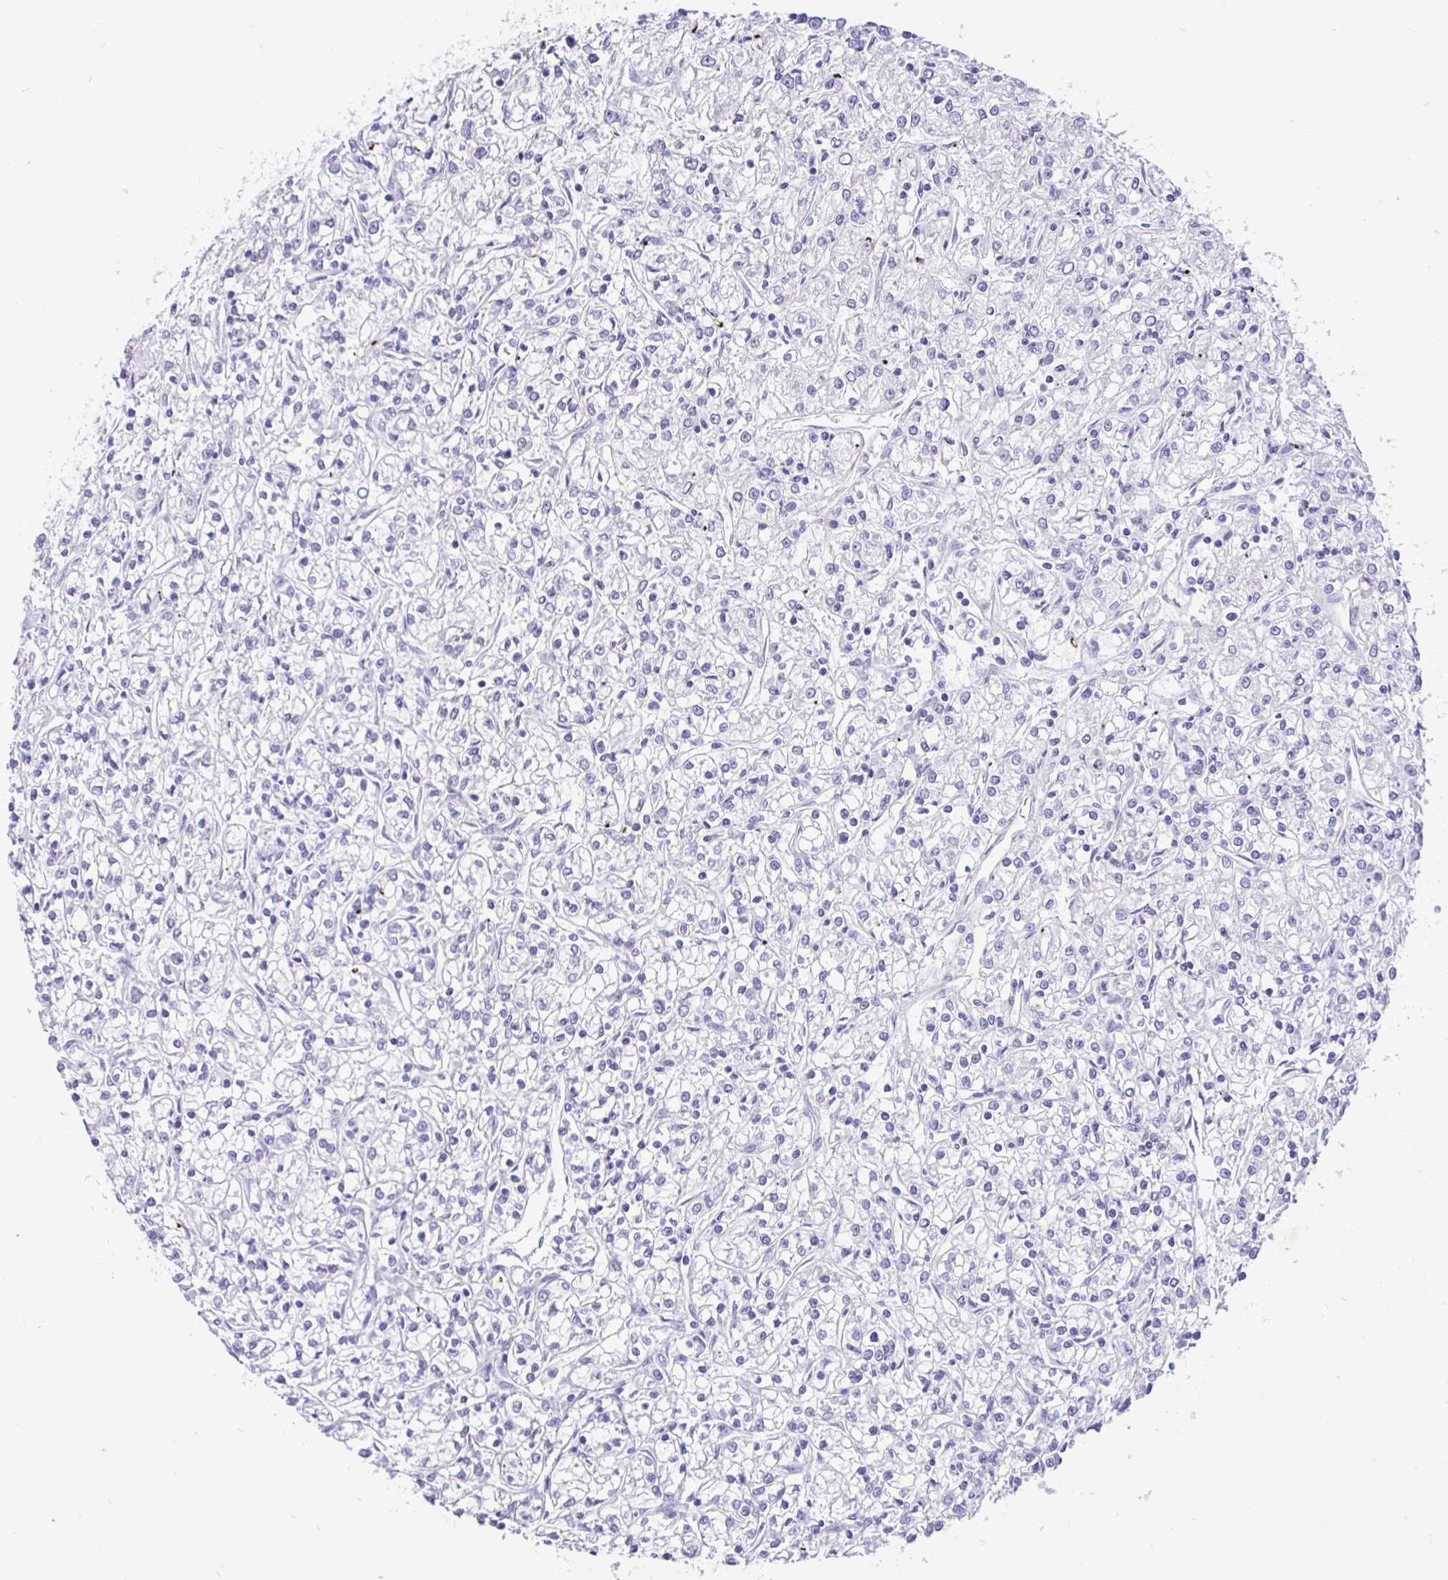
{"staining": {"intensity": "negative", "quantity": "none", "location": "none"}, "tissue": "renal cancer", "cell_type": "Tumor cells", "image_type": "cancer", "snomed": [{"axis": "morphology", "description": "Adenocarcinoma, NOS"}, {"axis": "topography", "description": "Kidney"}], "caption": "High magnification brightfield microscopy of renal cancer (adenocarcinoma) stained with DAB (brown) and counterstained with hematoxylin (blue): tumor cells show no significant positivity. (Stains: DAB immunohistochemistry (IHC) with hematoxylin counter stain, Microscopy: brightfield microscopy at high magnification).", "gene": "EML5", "patient": {"sex": "female", "age": 59}}